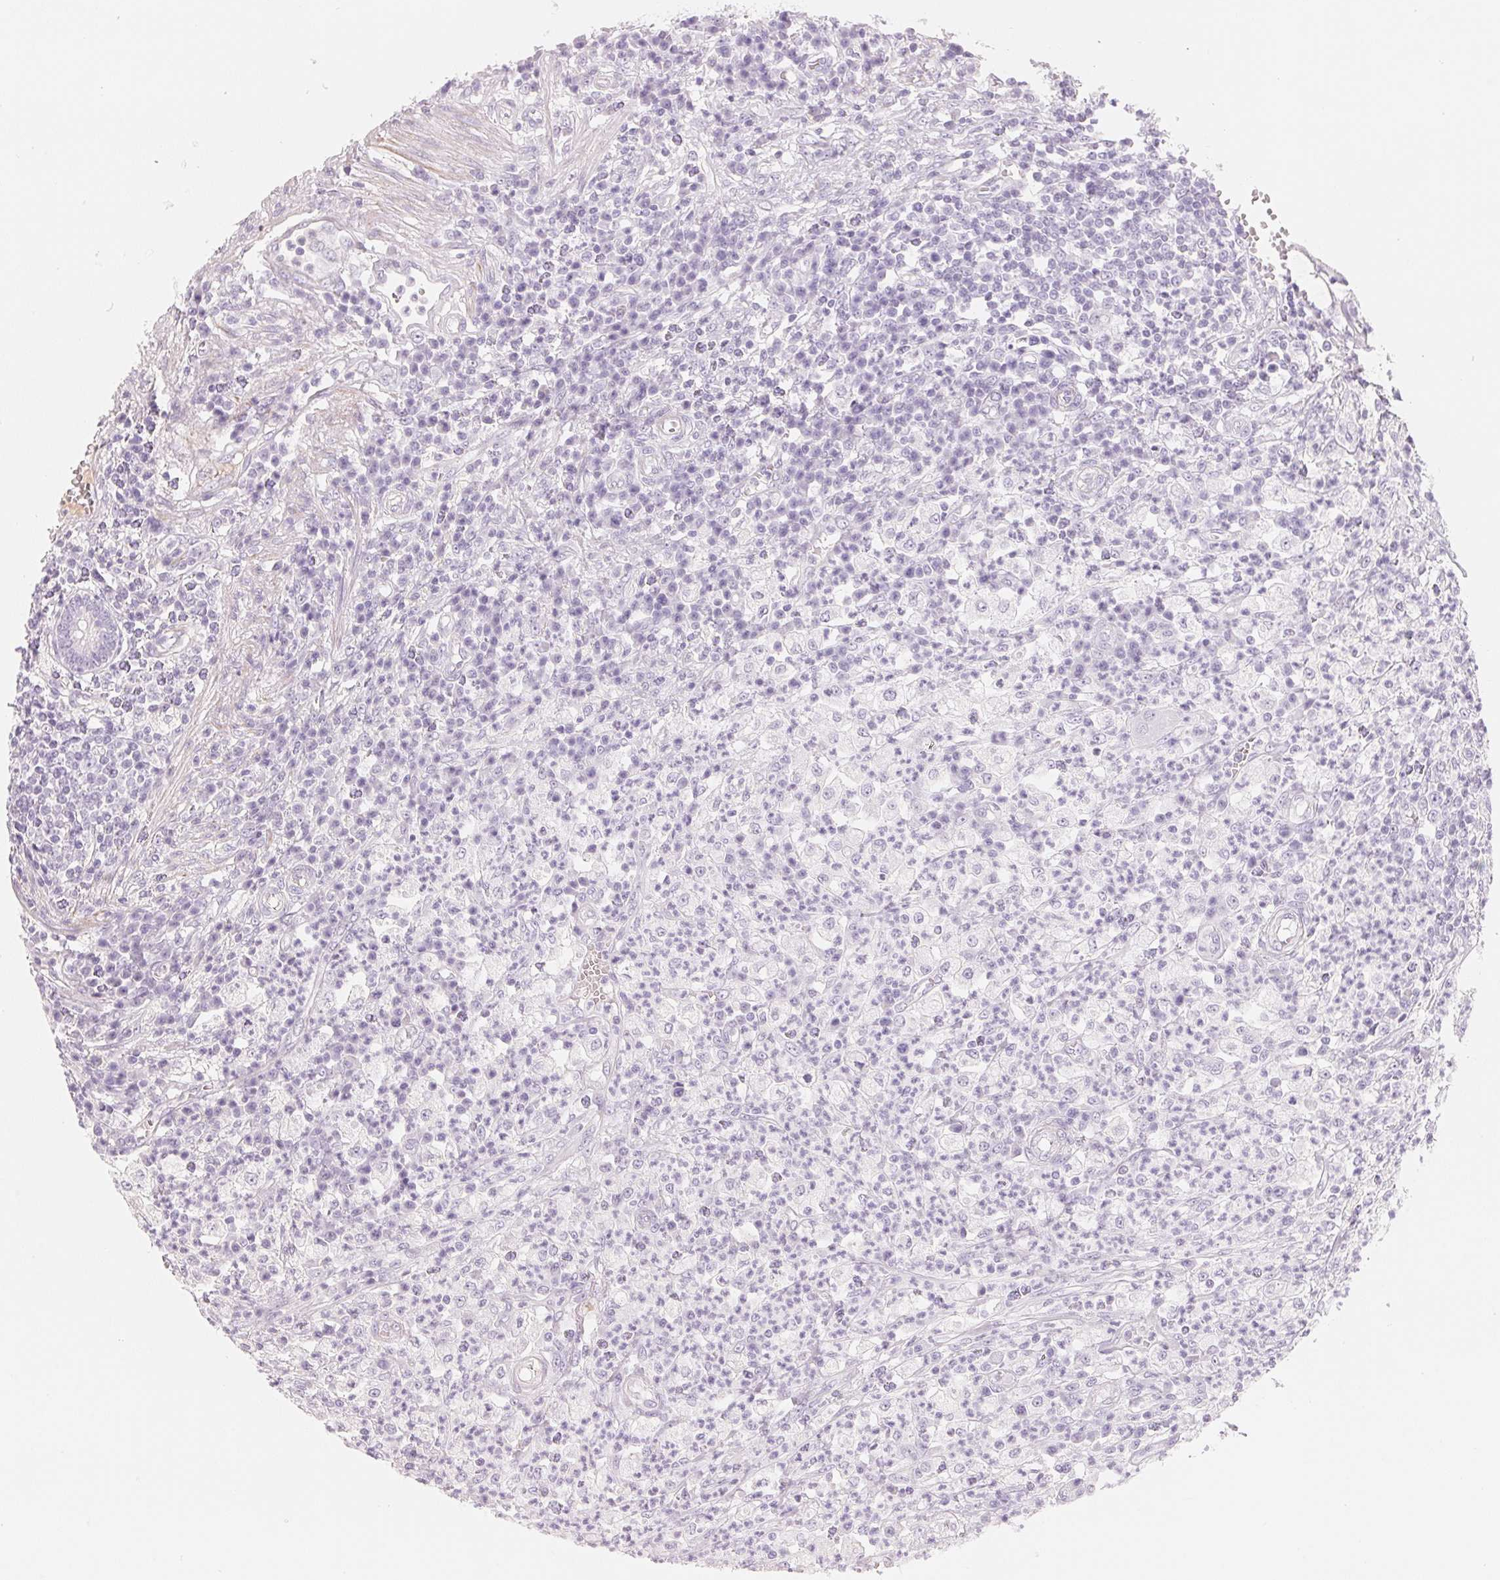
{"staining": {"intensity": "negative", "quantity": "none", "location": "none"}, "tissue": "colorectal cancer", "cell_type": "Tumor cells", "image_type": "cancer", "snomed": [{"axis": "morphology", "description": "Adenocarcinoma, NOS"}, {"axis": "topography", "description": "Colon"}], "caption": "Immunohistochemistry (IHC) of human colorectal cancer displays no staining in tumor cells.", "gene": "CFHR2", "patient": {"sex": "male", "age": 65}}